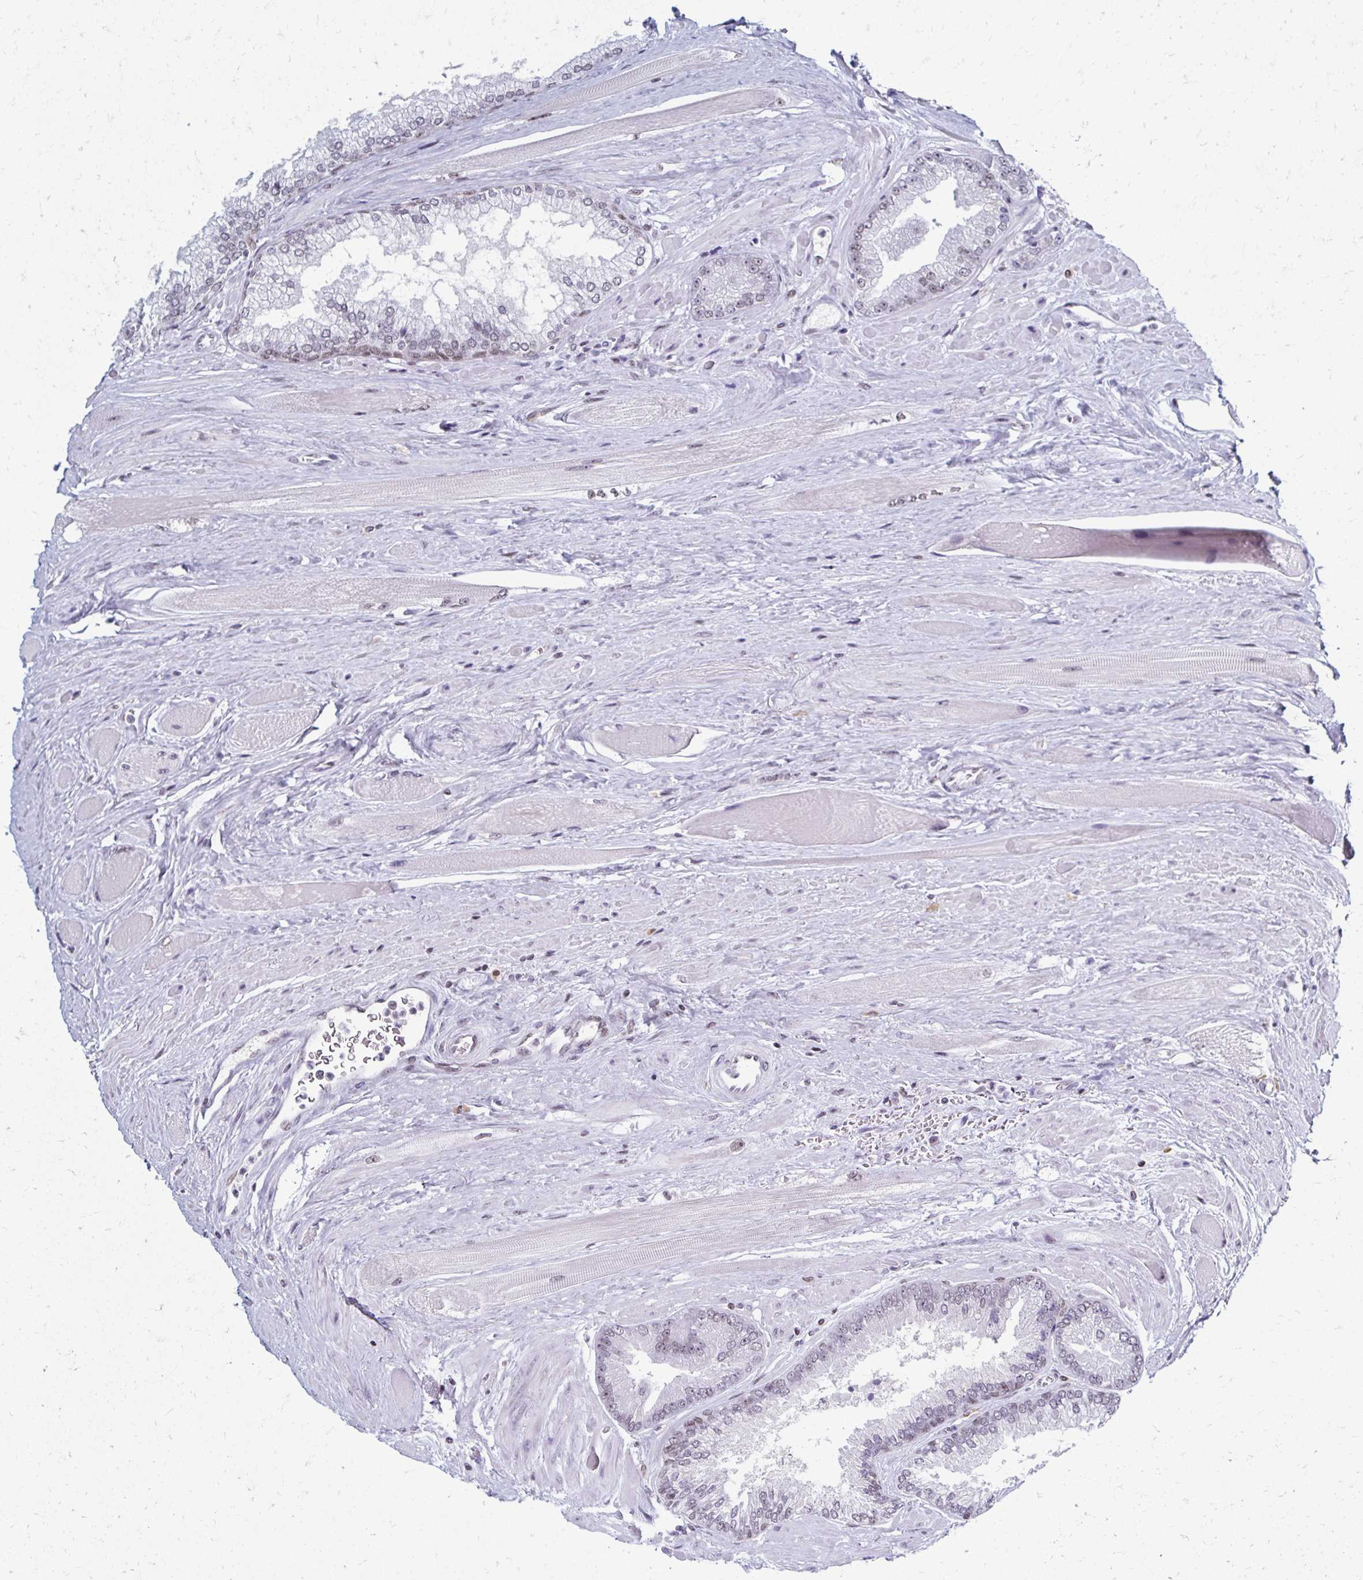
{"staining": {"intensity": "negative", "quantity": "none", "location": "none"}, "tissue": "prostate cancer", "cell_type": "Tumor cells", "image_type": "cancer", "snomed": [{"axis": "morphology", "description": "Adenocarcinoma, Low grade"}, {"axis": "topography", "description": "Prostate"}], "caption": "Immunohistochemistry micrograph of human adenocarcinoma (low-grade) (prostate) stained for a protein (brown), which shows no staining in tumor cells.", "gene": "IRF7", "patient": {"sex": "male", "age": 67}}